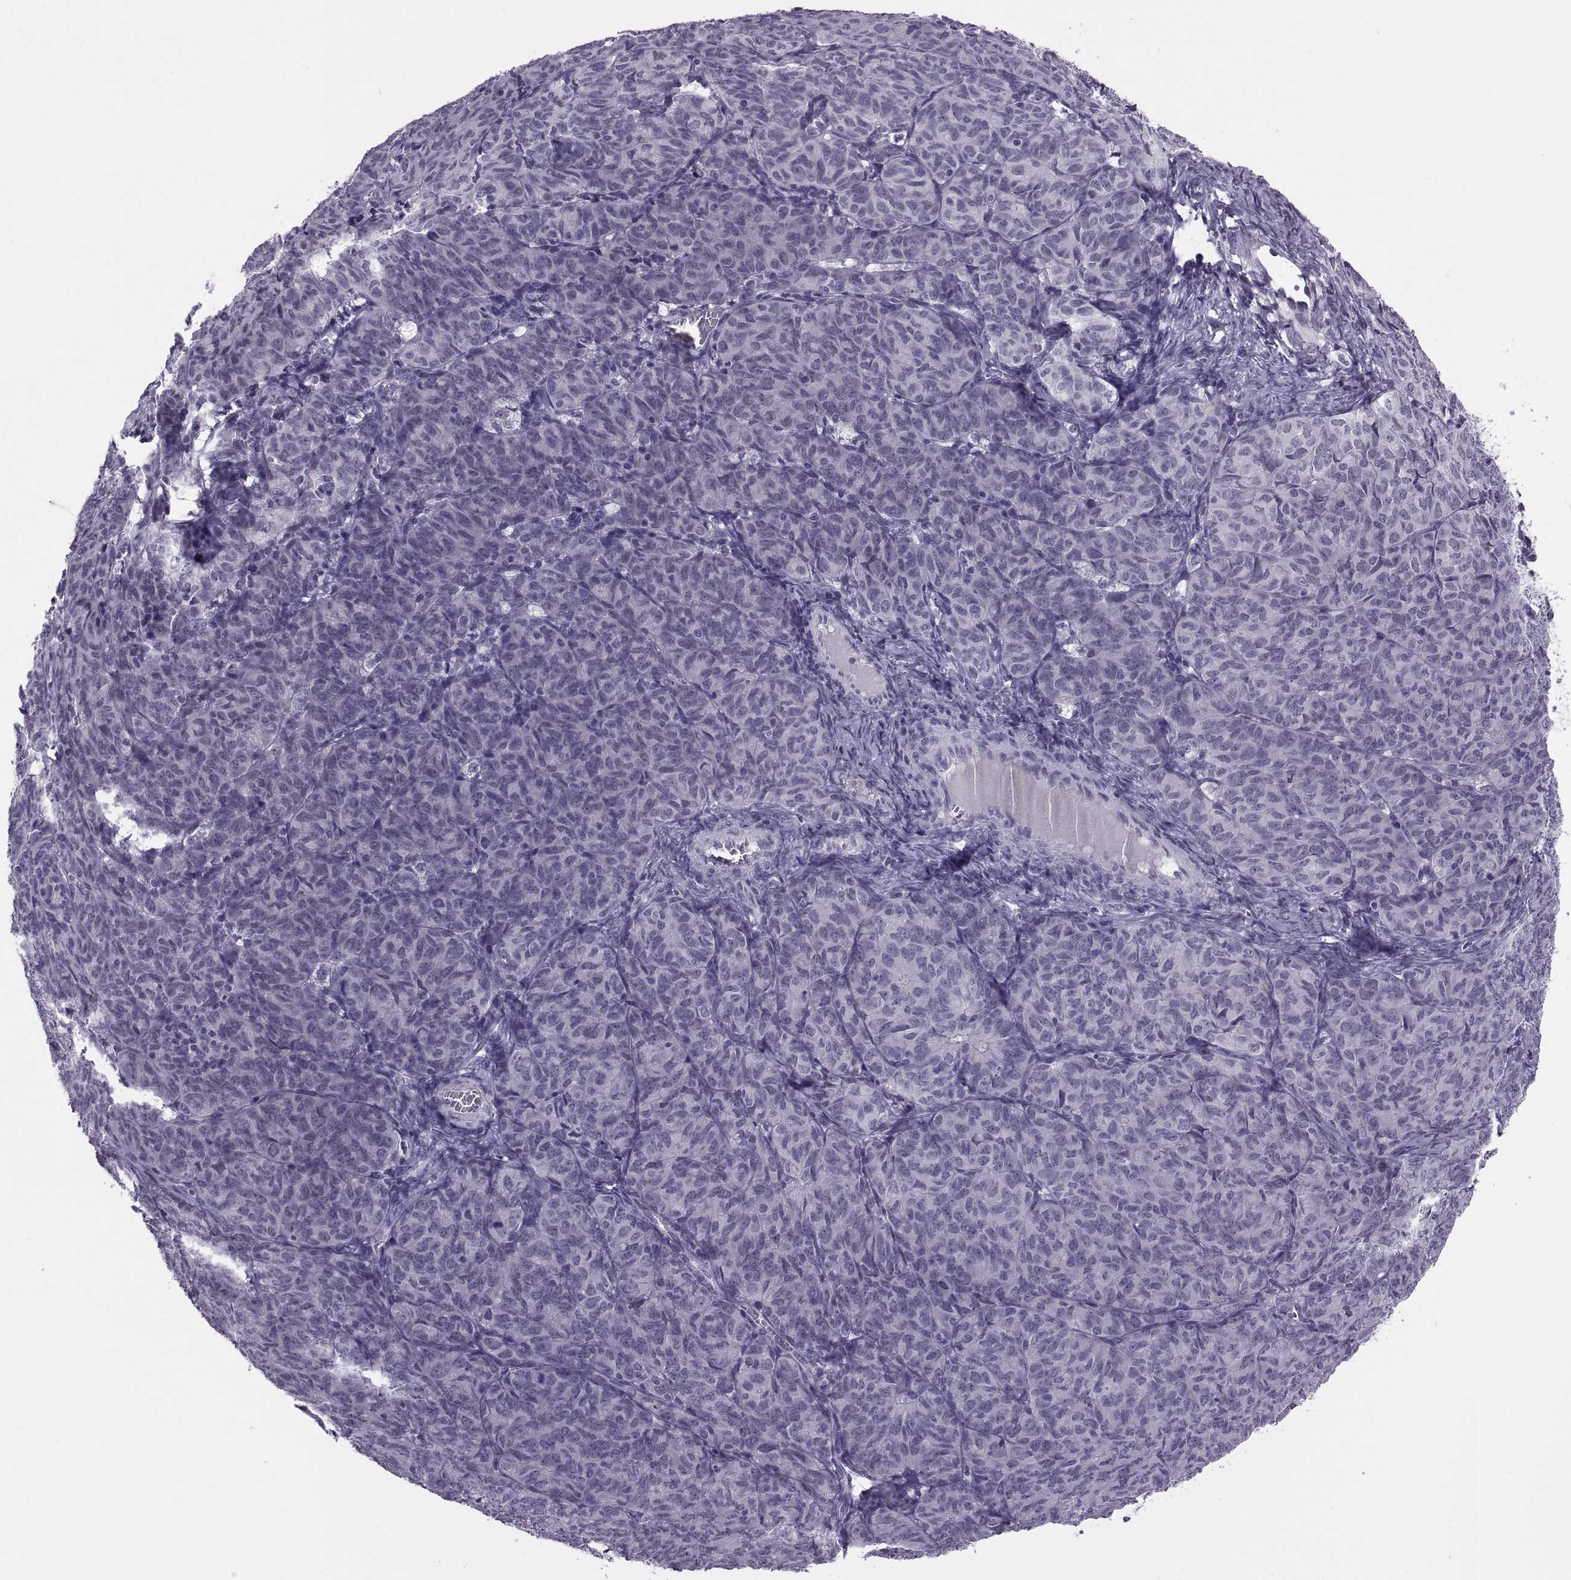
{"staining": {"intensity": "negative", "quantity": "none", "location": "none"}, "tissue": "ovarian cancer", "cell_type": "Tumor cells", "image_type": "cancer", "snomed": [{"axis": "morphology", "description": "Carcinoma, endometroid"}, {"axis": "topography", "description": "Ovary"}], "caption": "DAB immunohistochemical staining of endometroid carcinoma (ovarian) displays no significant staining in tumor cells. (Immunohistochemistry (ihc), brightfield microscopy, high magnification).", "gene": "SYNGR4", "patient": {"sex": "female", "age": 80}}